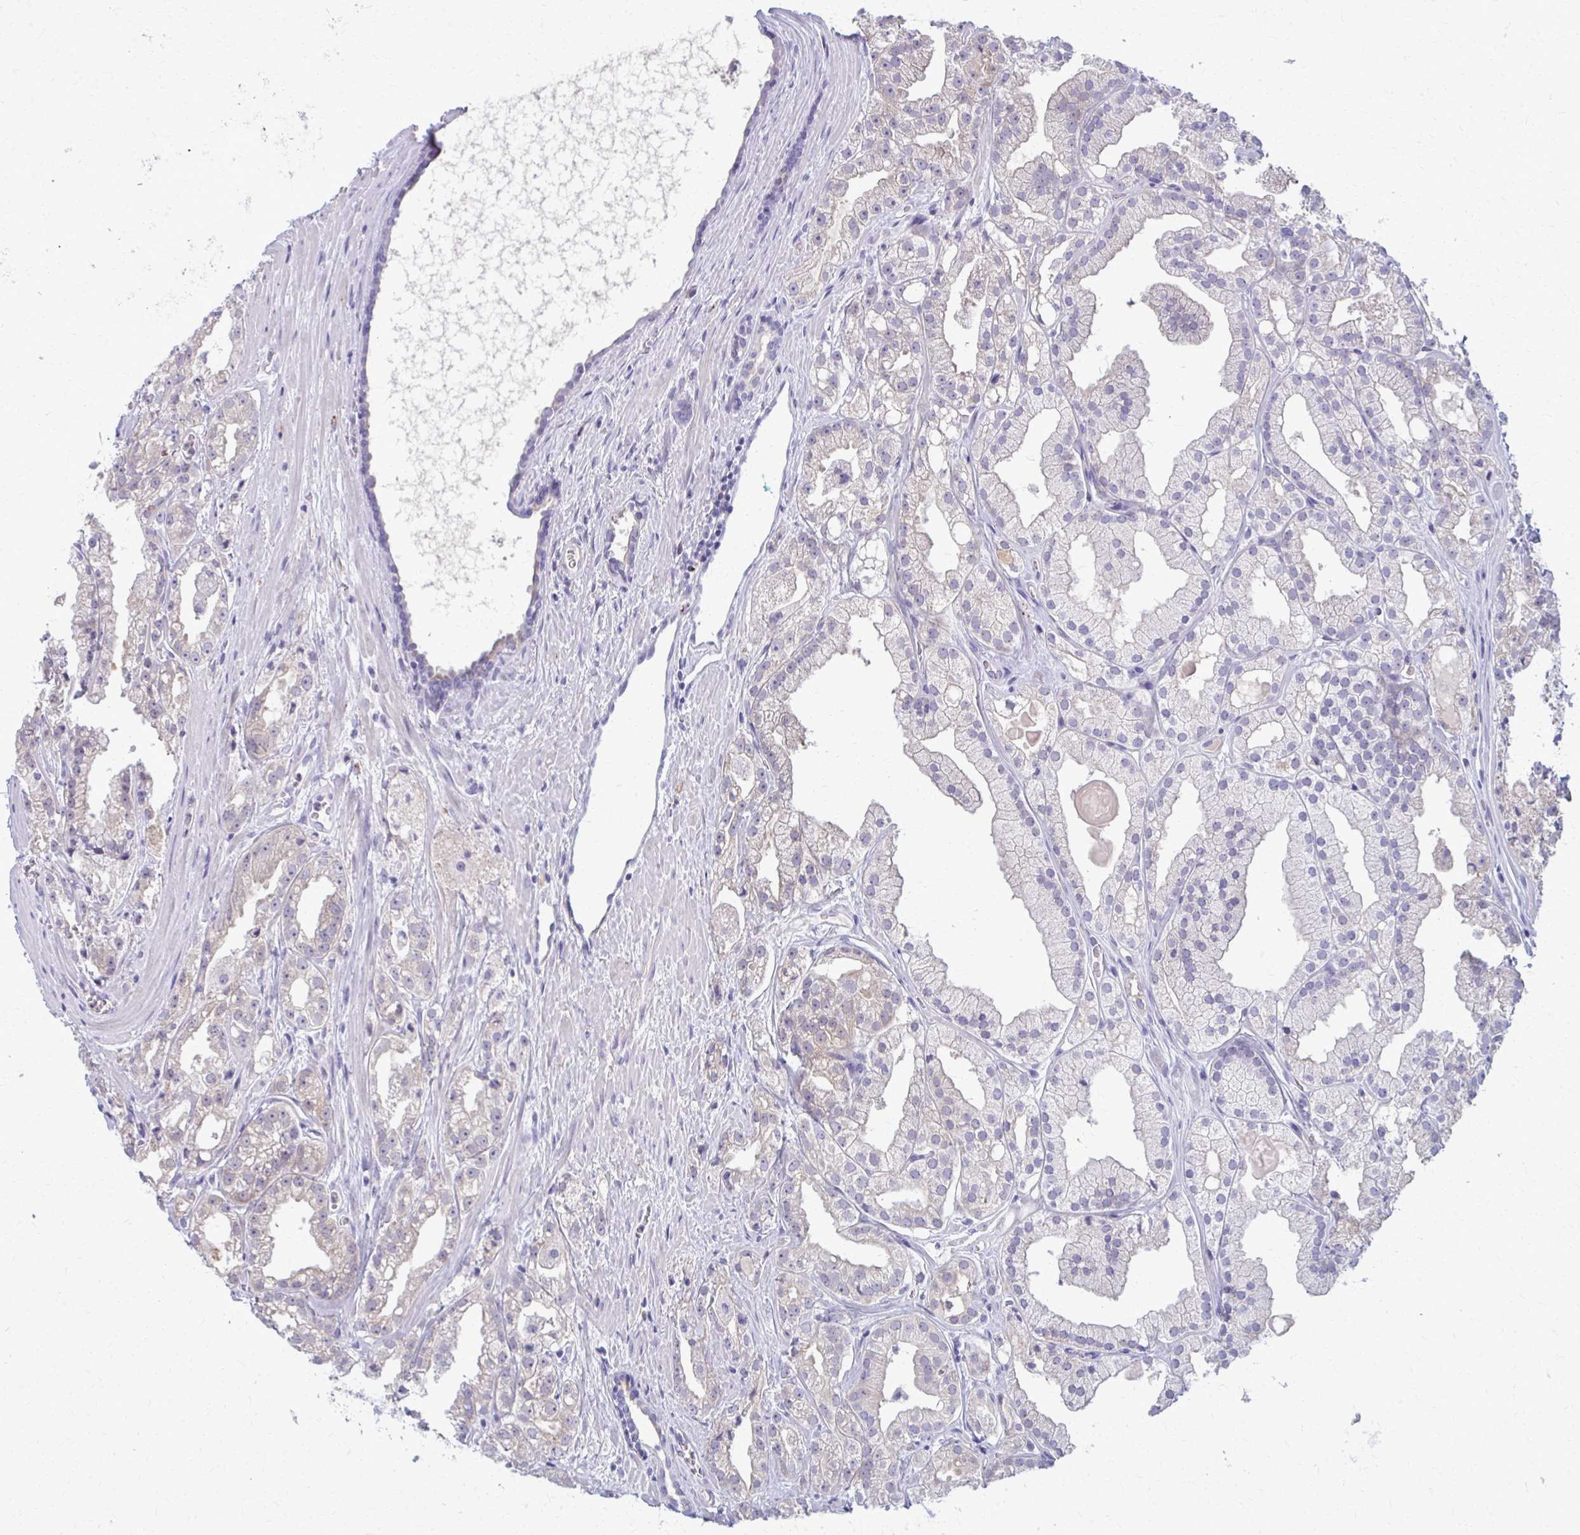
{"staining": {"intensity": "weak", "quantity": "<25%", "location": "cytoplasmic/membranous"}, "tissue": "prostate cancer", "cell_type": "Tumor cells", "image_type": "cancer", "snomed": [{"axis": "morphology", "description": "Adenocarcinoma, High grade"}, {"axis": "topography", "description": "Prostate"}], "caption": "High power microscopy photomicrograph of an immunohistochemistry (IHC) image of prostate adenocarcinoma (high-grade), revealing no significant positivity in tumor cells.", "gene": "OR4M1", "patient": {"sex": "male", "age": 68}}